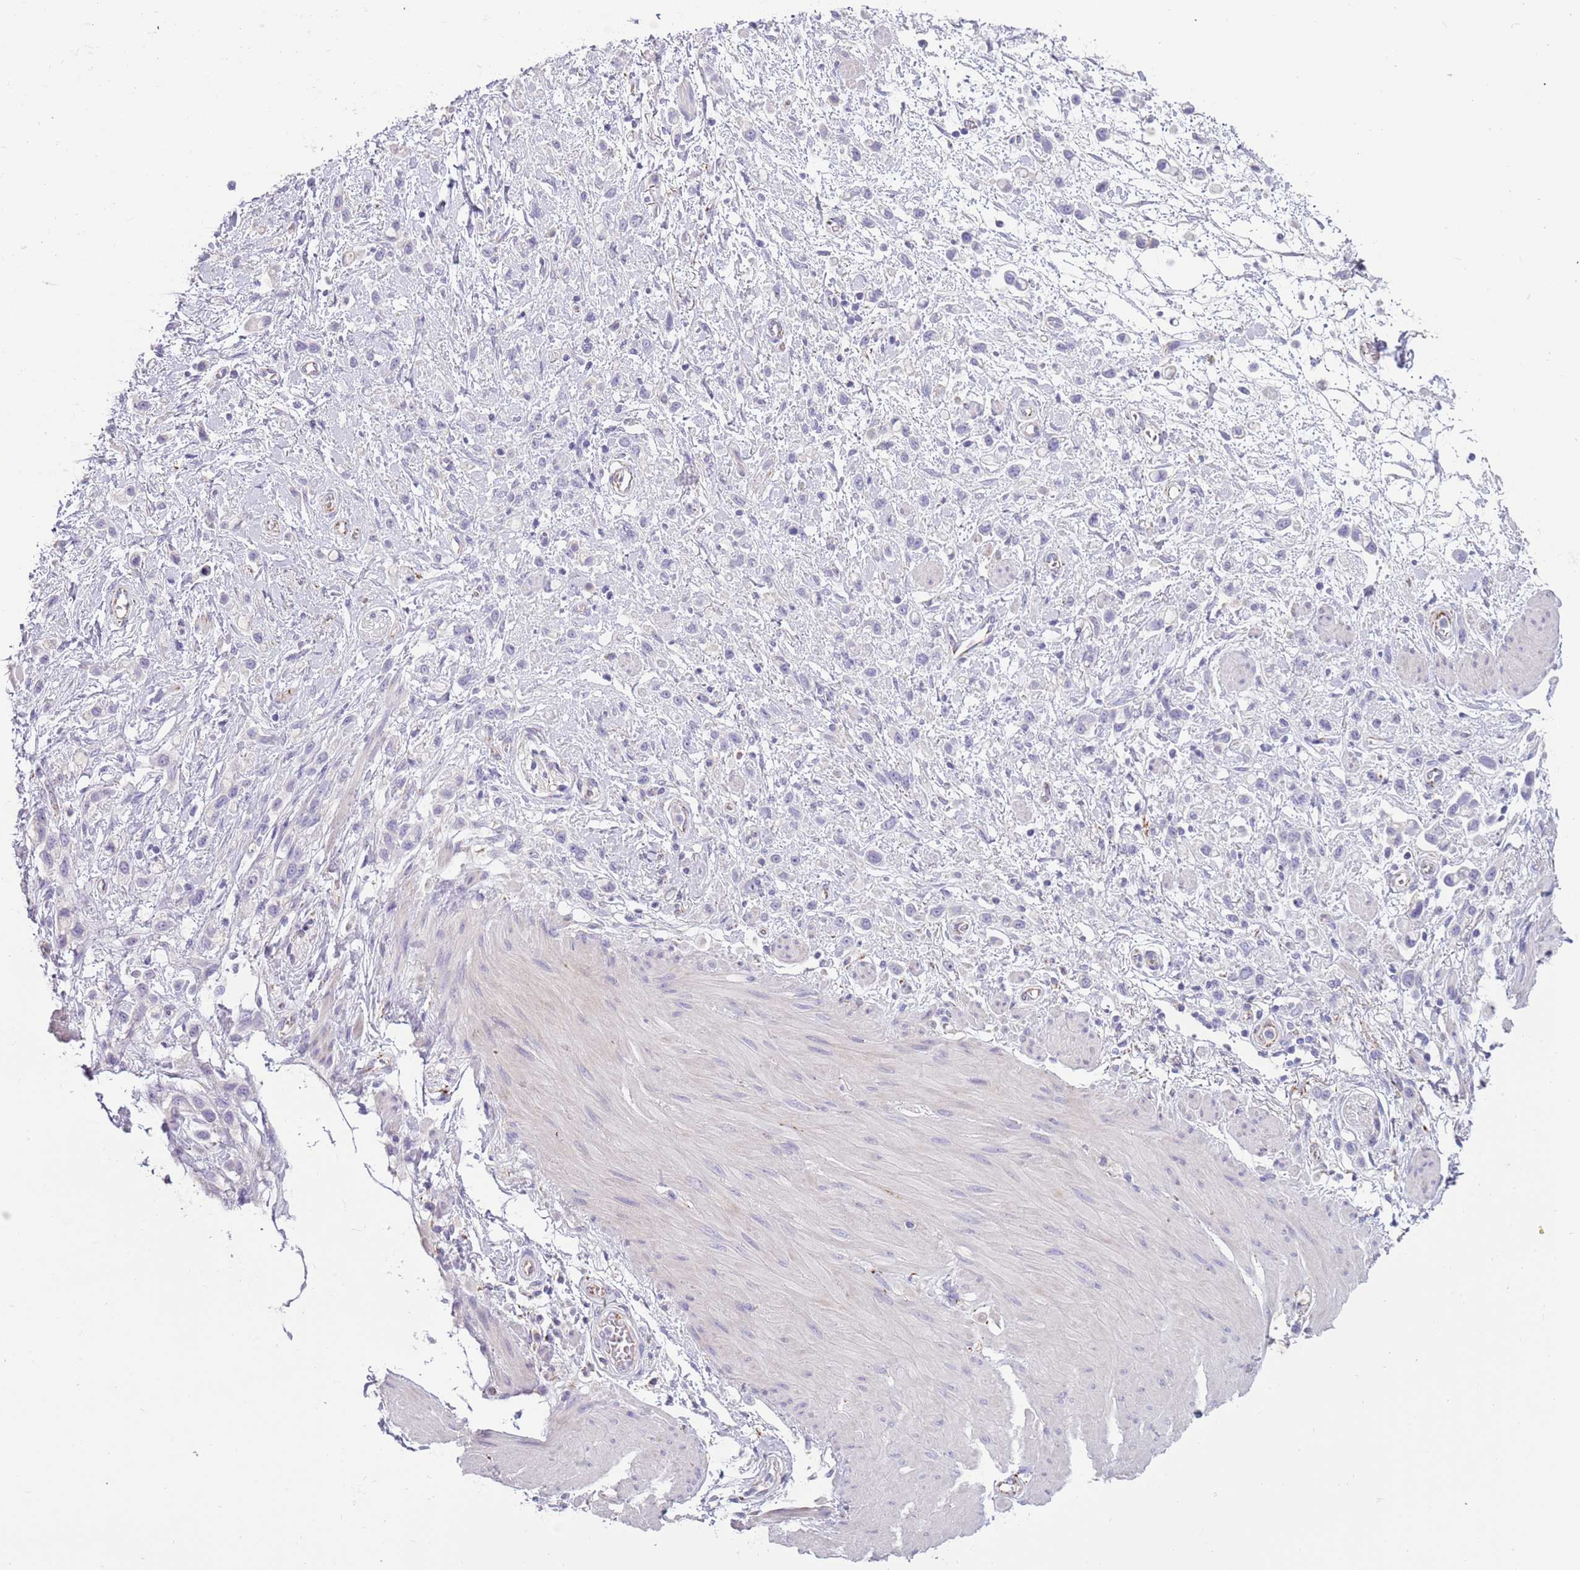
{"staining": {"intensity": "negative", "quantity": "none", "location": "none"}, "tissue": "stomach cancer", "cell_type": "Tumor cells", "image_type": "cancer", "snomed": [{"axis": "morphology", "description": "Adenocarcinoma, NOS"}, {"axis": "topography", "description": "Stomach"}], "caption": "The histopathology image displays no significant positivity in tumor cells of stomach adenocarcinoma.", "gene": "RNF222", "patient": {"sex": "female", "age": 65}}